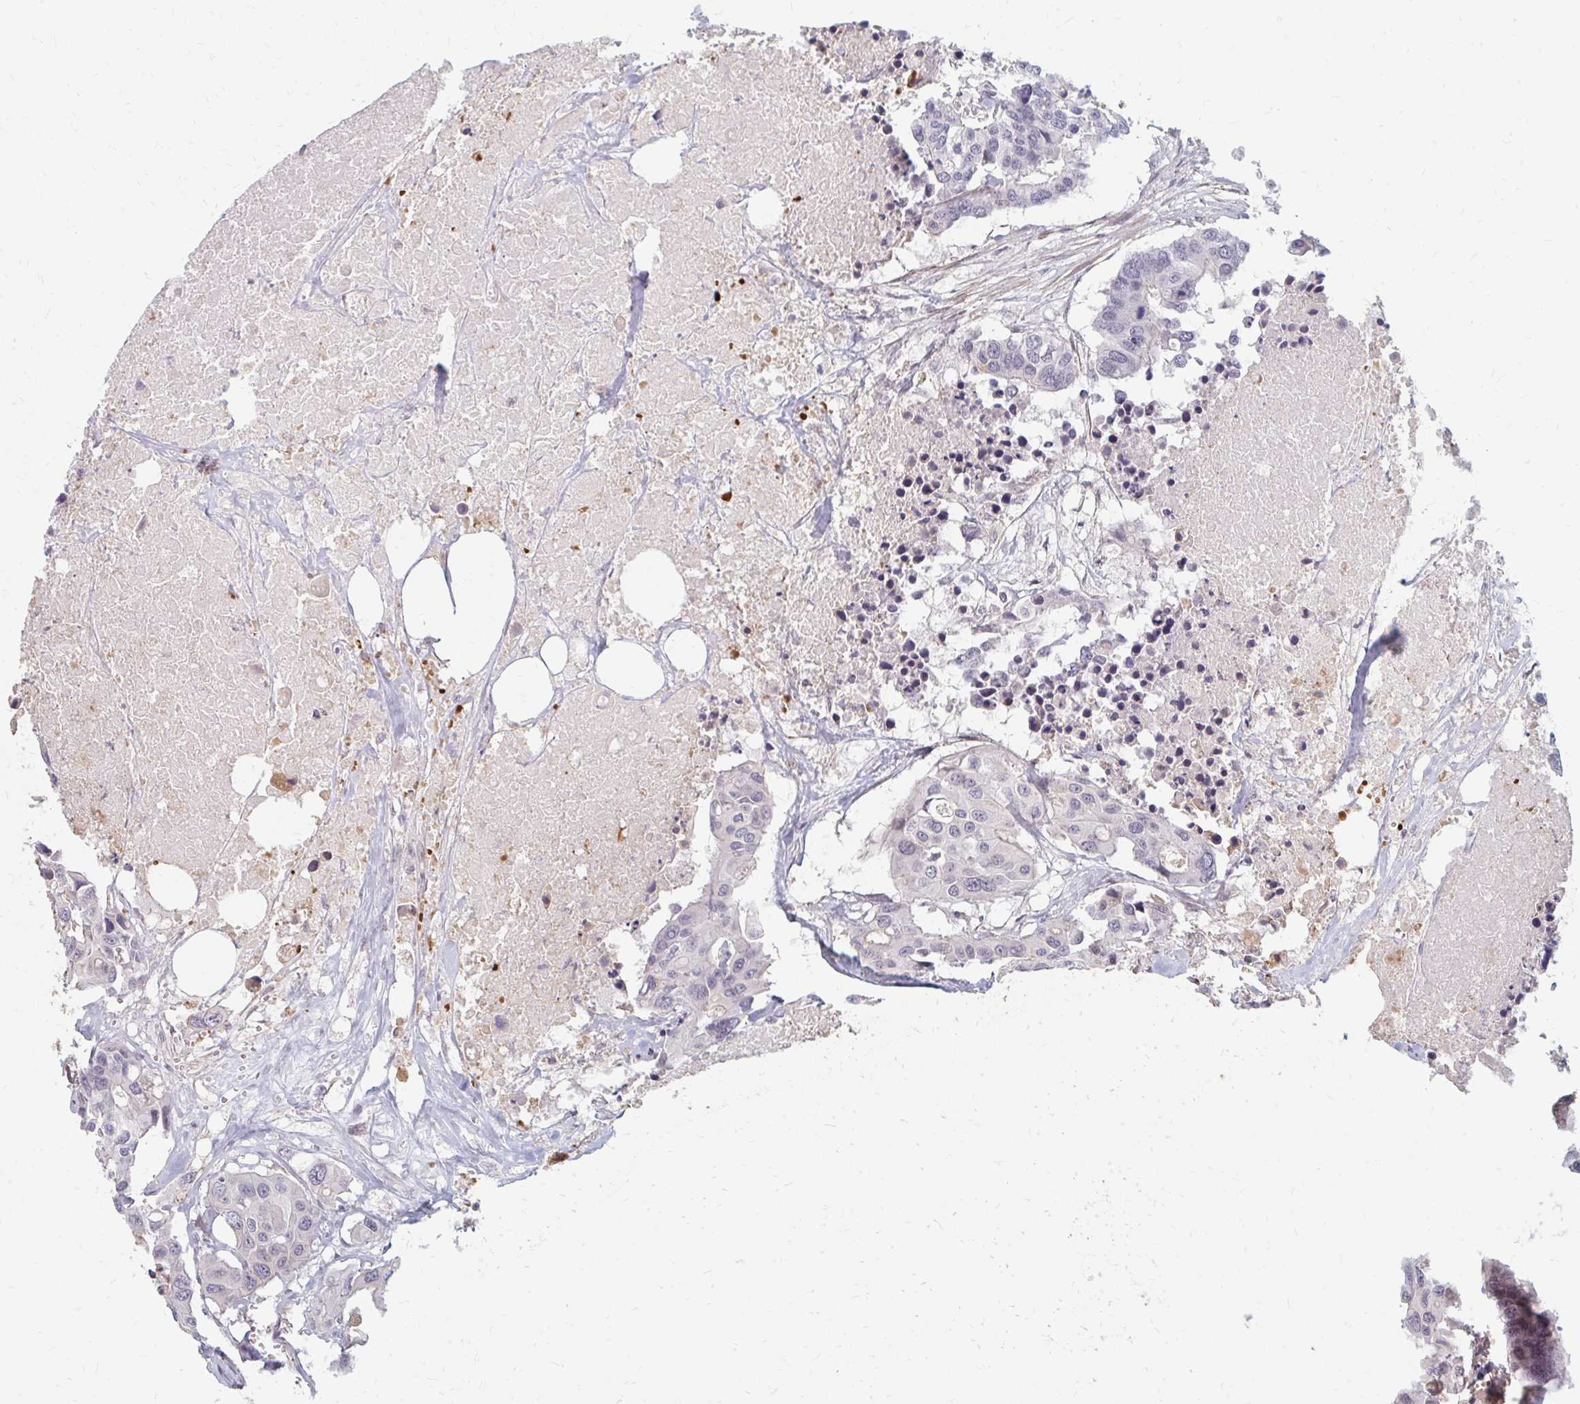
{"staining": {"intensity": "negative", "quantity": "none", "location": "none"}, "tissue": "colorectal cancer", "cell_type": "Tumor cells", "image_type": "cancer", "snomed": [{"axis": "morphology", "description": "Adenocarcinoma, NOS"}, {"axis": "topography", "description": "Colon"}], "caption": "IHC image of colorectal cancer stained for a protein (brown), which displays no expression in tumor cells.", "gene": "GPC5", "patient": {"sex": "male", "age": 77}}